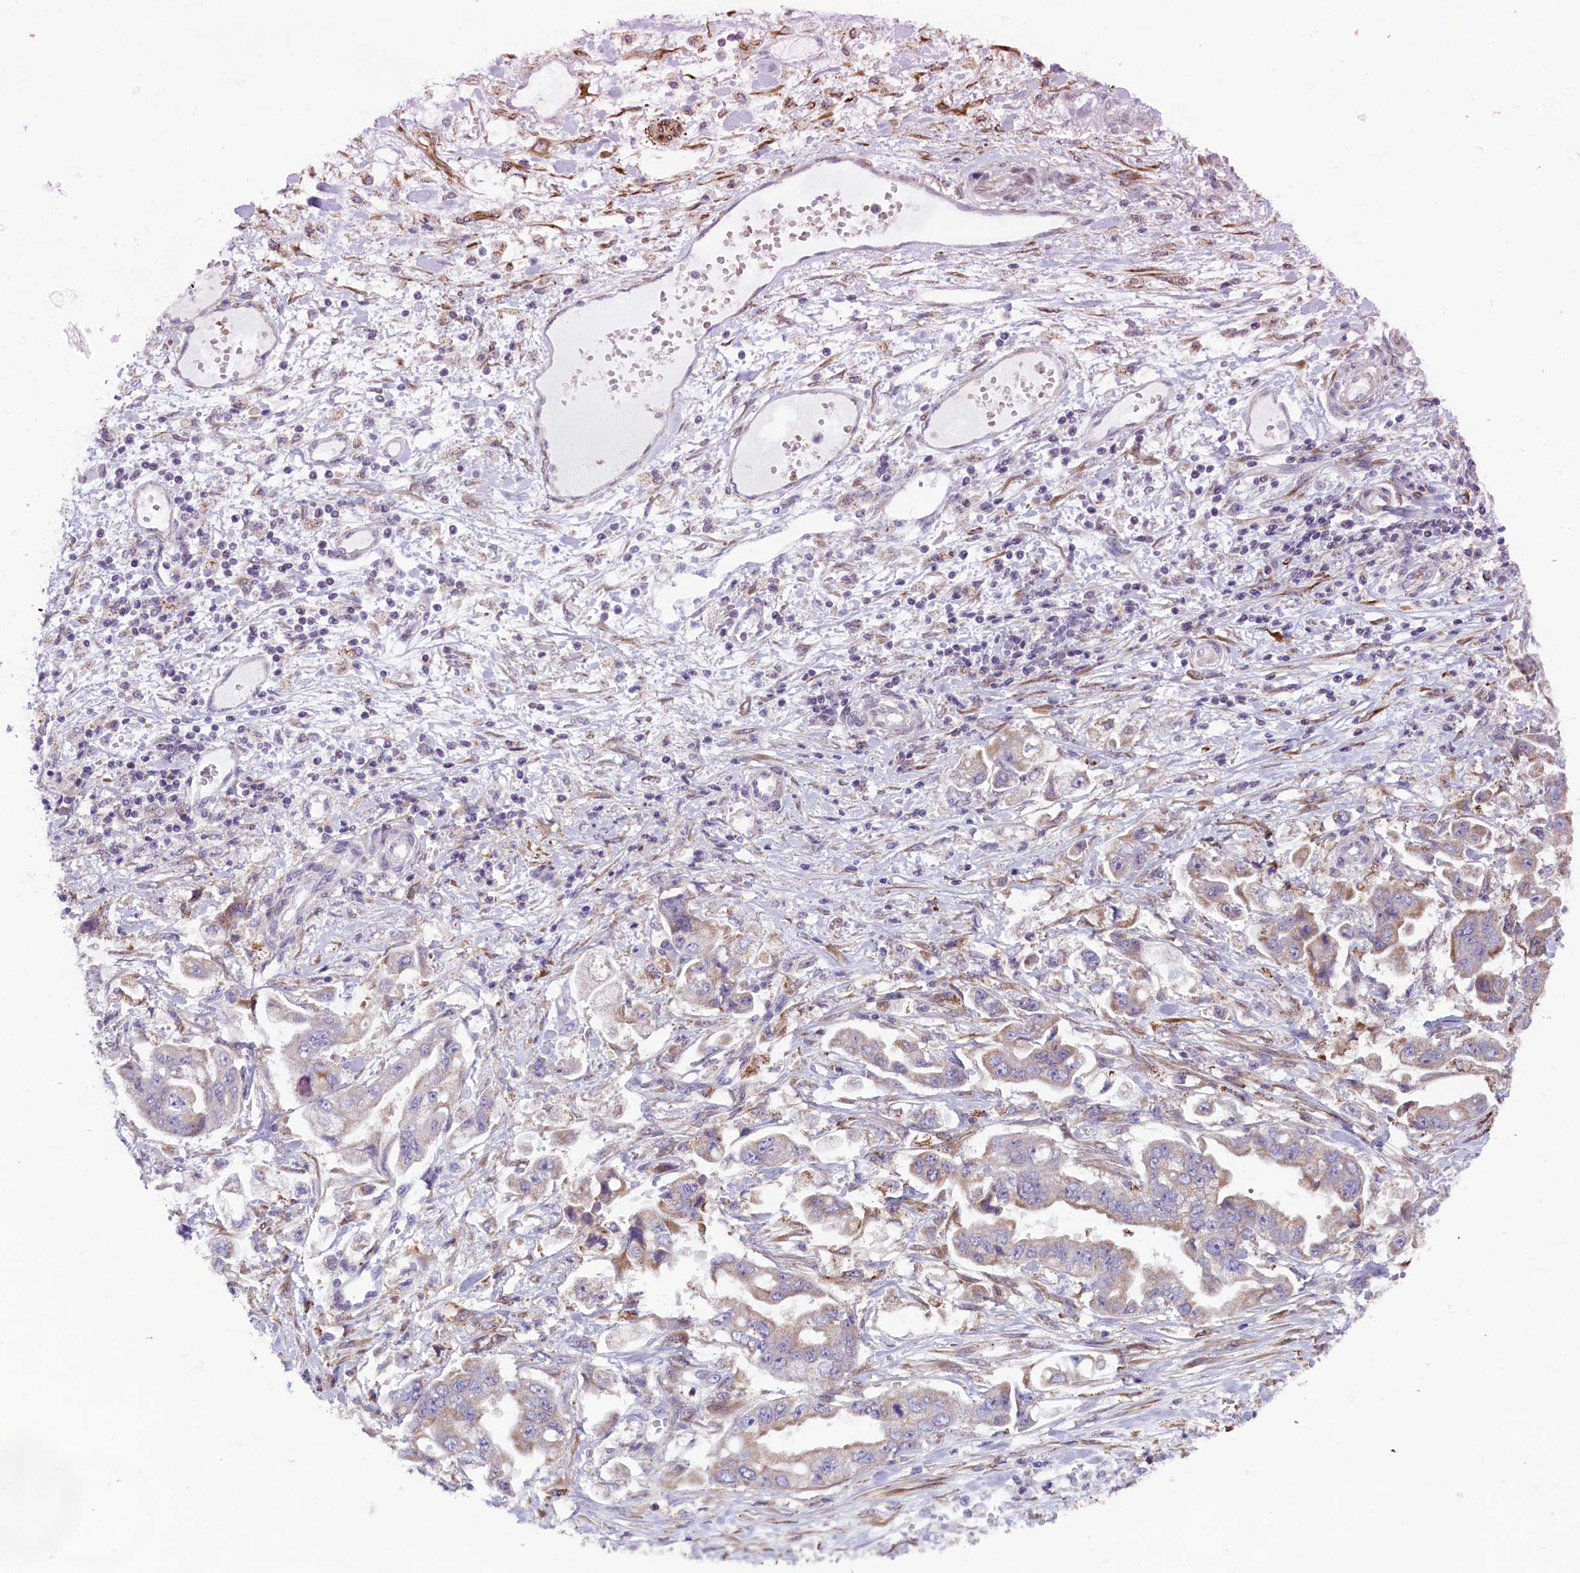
{"staining": {"intensity": "weak", "quantity": "<25%", "location": "cytoplasmic/membranous"}, "tissue": "stomach cancer", "cell_type": "Tumor cells", "image_type": "cancer", "snomed": [{"axis": "morphology", "description": "Adenocarcinoma, NOS"}, {"axis": "topography", "description": "Stomach"}], "caption": "Immunohistochemistry of stomach cancer (adenocarcinoma) exhibits no positivity in tumor cells.", "gene": "MIEF2", "patient": {"sex": "male", "age": 62}}